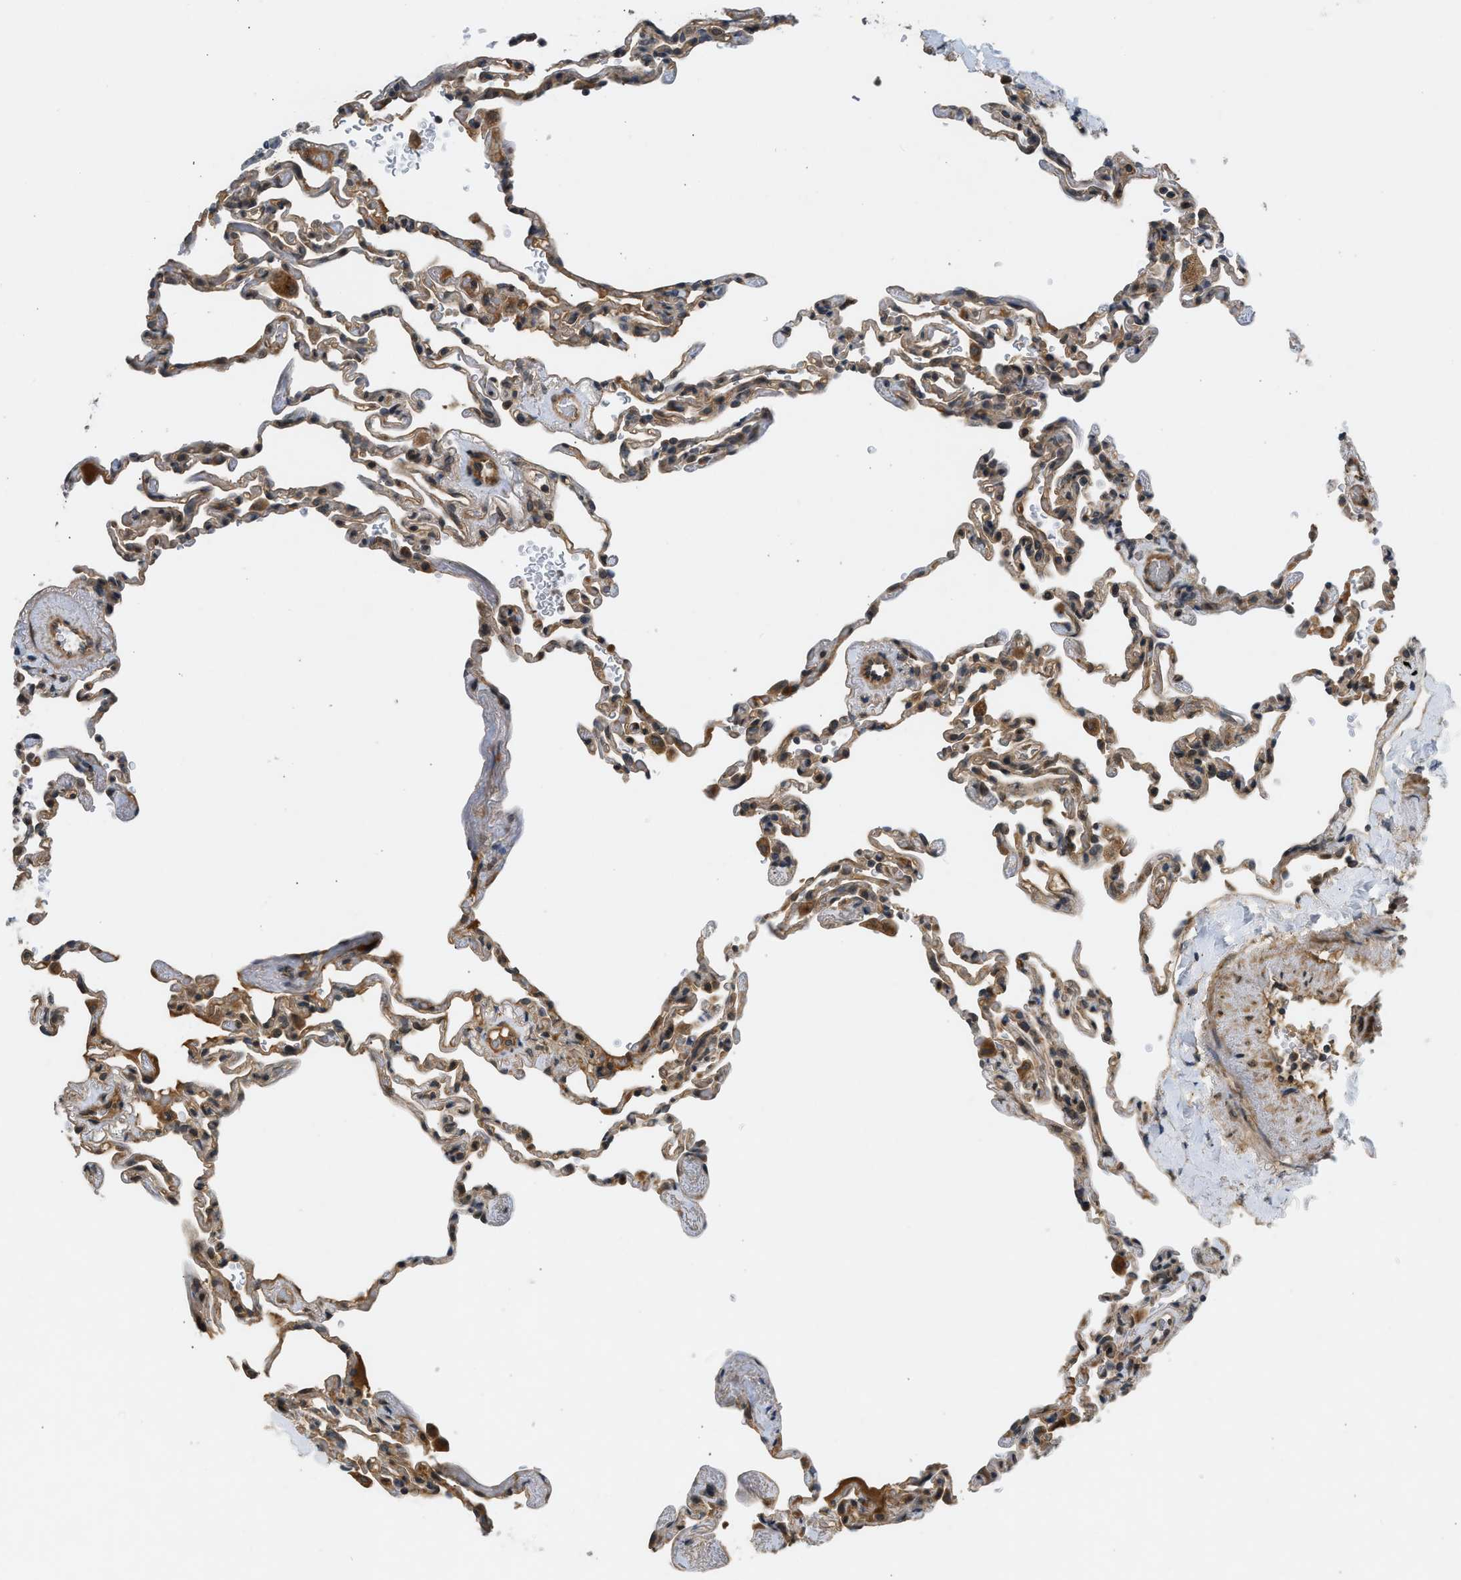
{"staining": {"intensity": "moderate", "quantity": "25%-75%", "location": "cytoplasmic/membranous"}, "tissue": "lung", "cell_type": "Alveolar cells", "image_type": "normal", "snomed": [{"axis": "morphology", "description": "Normal tissue, NOS"}, {"axis": "topography", "description": "Lung"}], "caption": "This image reveals immunohistochemistry (IHC) staining of normal human lung, with medium moderate cytoplasmic/membranous expression in approximately 25%-75% of alveolar cells.", "gene": "ADCY8", "patient": {"sex": "male", "age": 59}}